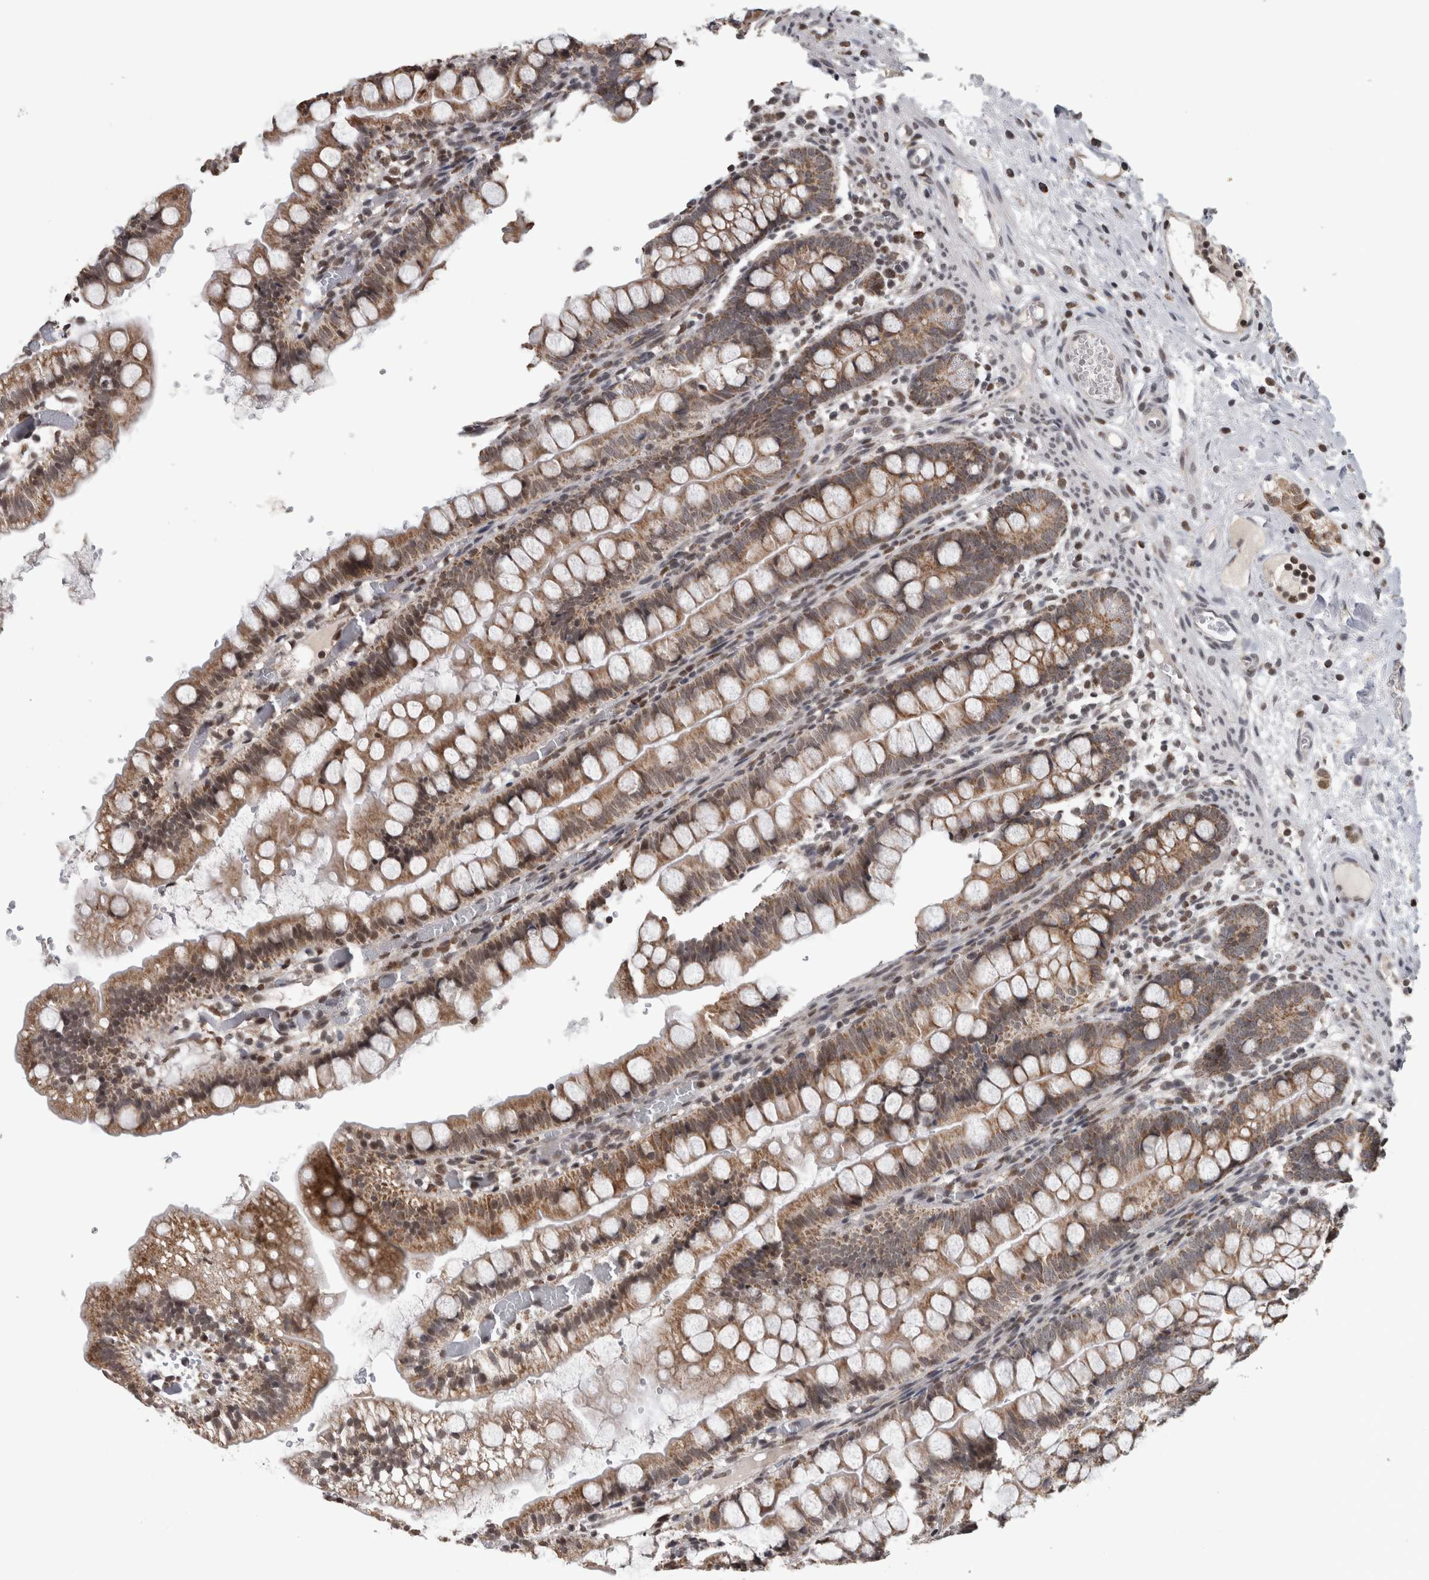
{"staining": {"intensity": "strong", "quantity": ">75%", "location": "cytoplasmic/membranous"}, "tissue": "small intestine", "cell_type": "Glandular cells", "image_type": "normal", "snomed": [{"axis": "morphology", "description": "Normal tissue, NOS"}, {"axis": "morphology", "description": "Developmental malformation"}, {"axis": "topography", "description": "Small intestine"}], "caption": "Protein staining demonstrates strong cytoplasmic/membranous expression in about >75% of glandular cells in normal small intestine. (DAB (3,3'-diaminobenzidine) IHC with brightfield microscopy, high magnification).", "gene": "OR2K2", "patient": {"sex": "male"}}